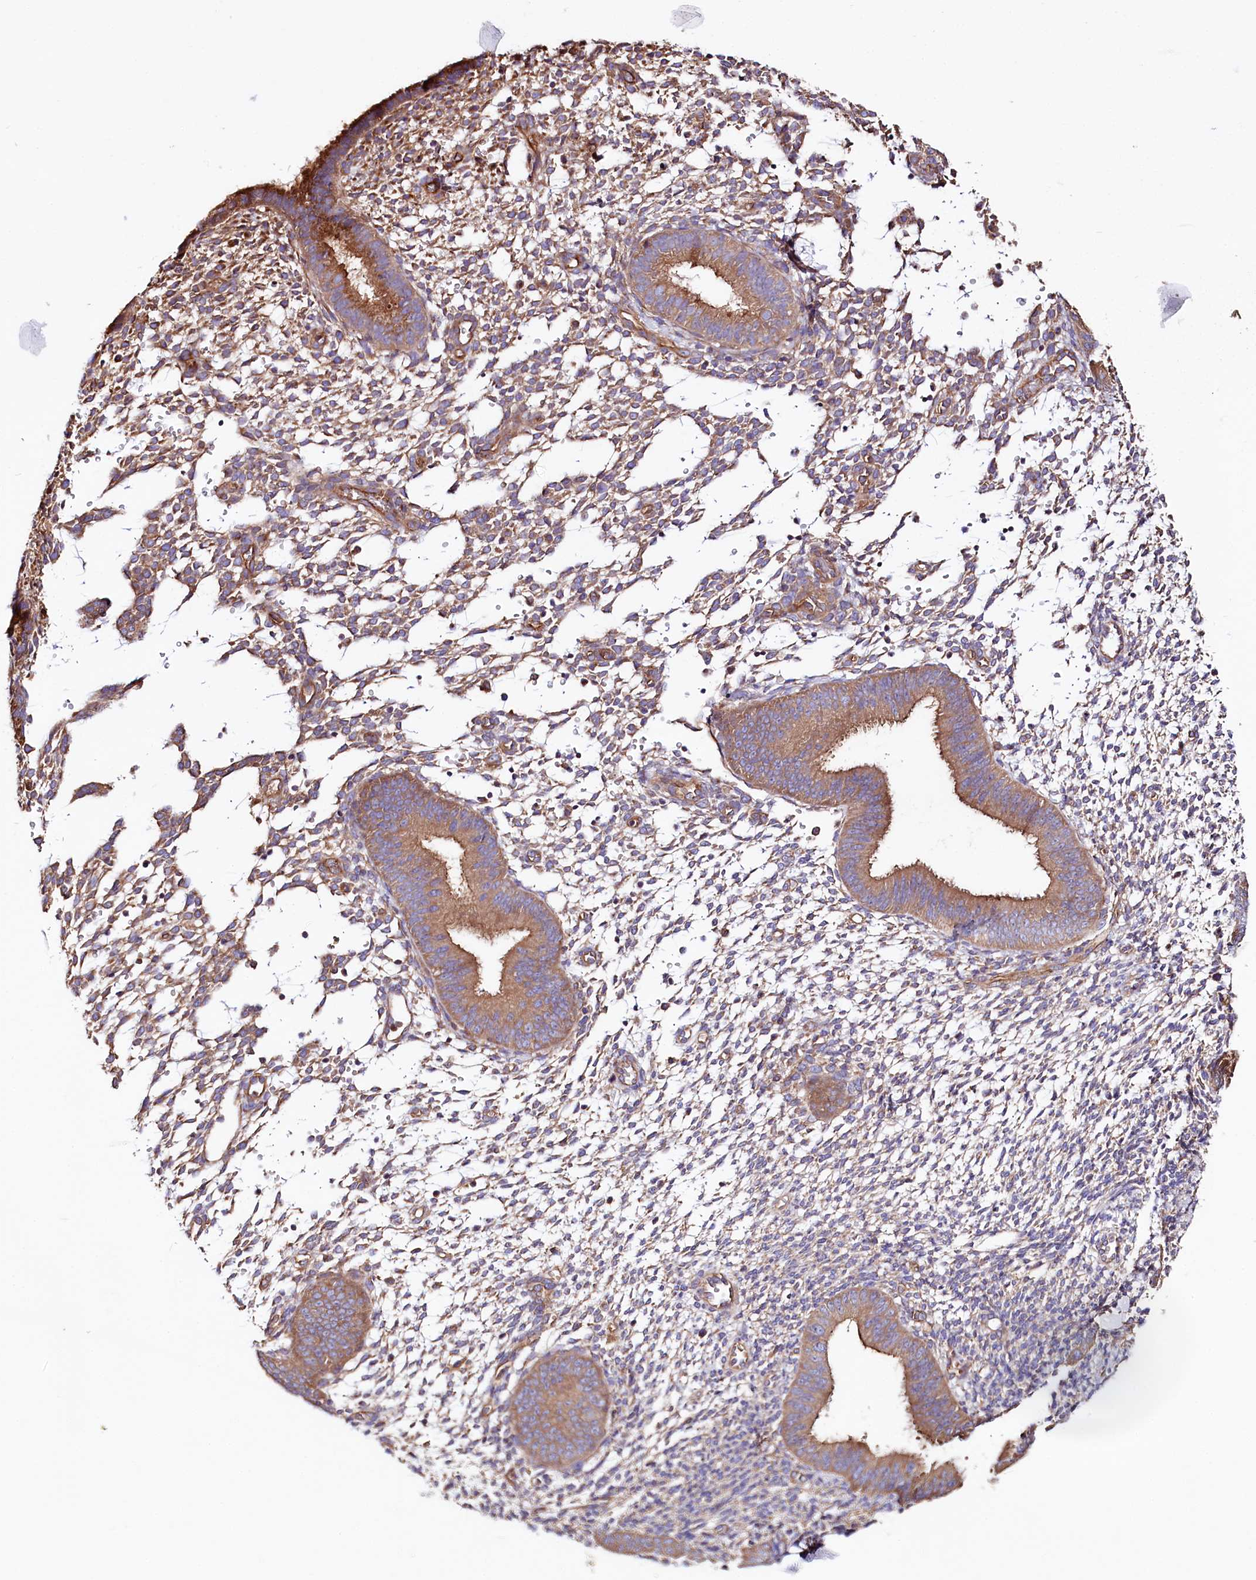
{"staining": {"intensity": "moderate", "quantity": "<25%", "location": "cytoplasmic/membranous"}, "tissue": "endometrium", "cell_type": "Cells in endometrial stroma", "image_type": "normal", "snomed": [{"axis": "morphology", "description": "Normal tissue, NOS"}, {"axis": "topography", "description": "Uterus"}, {"axis": "topography", "description": "Endometrium"}], "caption": "Cells in endometrial stroma demonstrate moderate cytoplasmic/membranous positivity in approximately <25% of cells in benign endometrium. (brown staining indicates protein expression, while blue staining denotes nuclei).", "gene": "CEP295", "patient": {"sex": "female", "age": 48}}